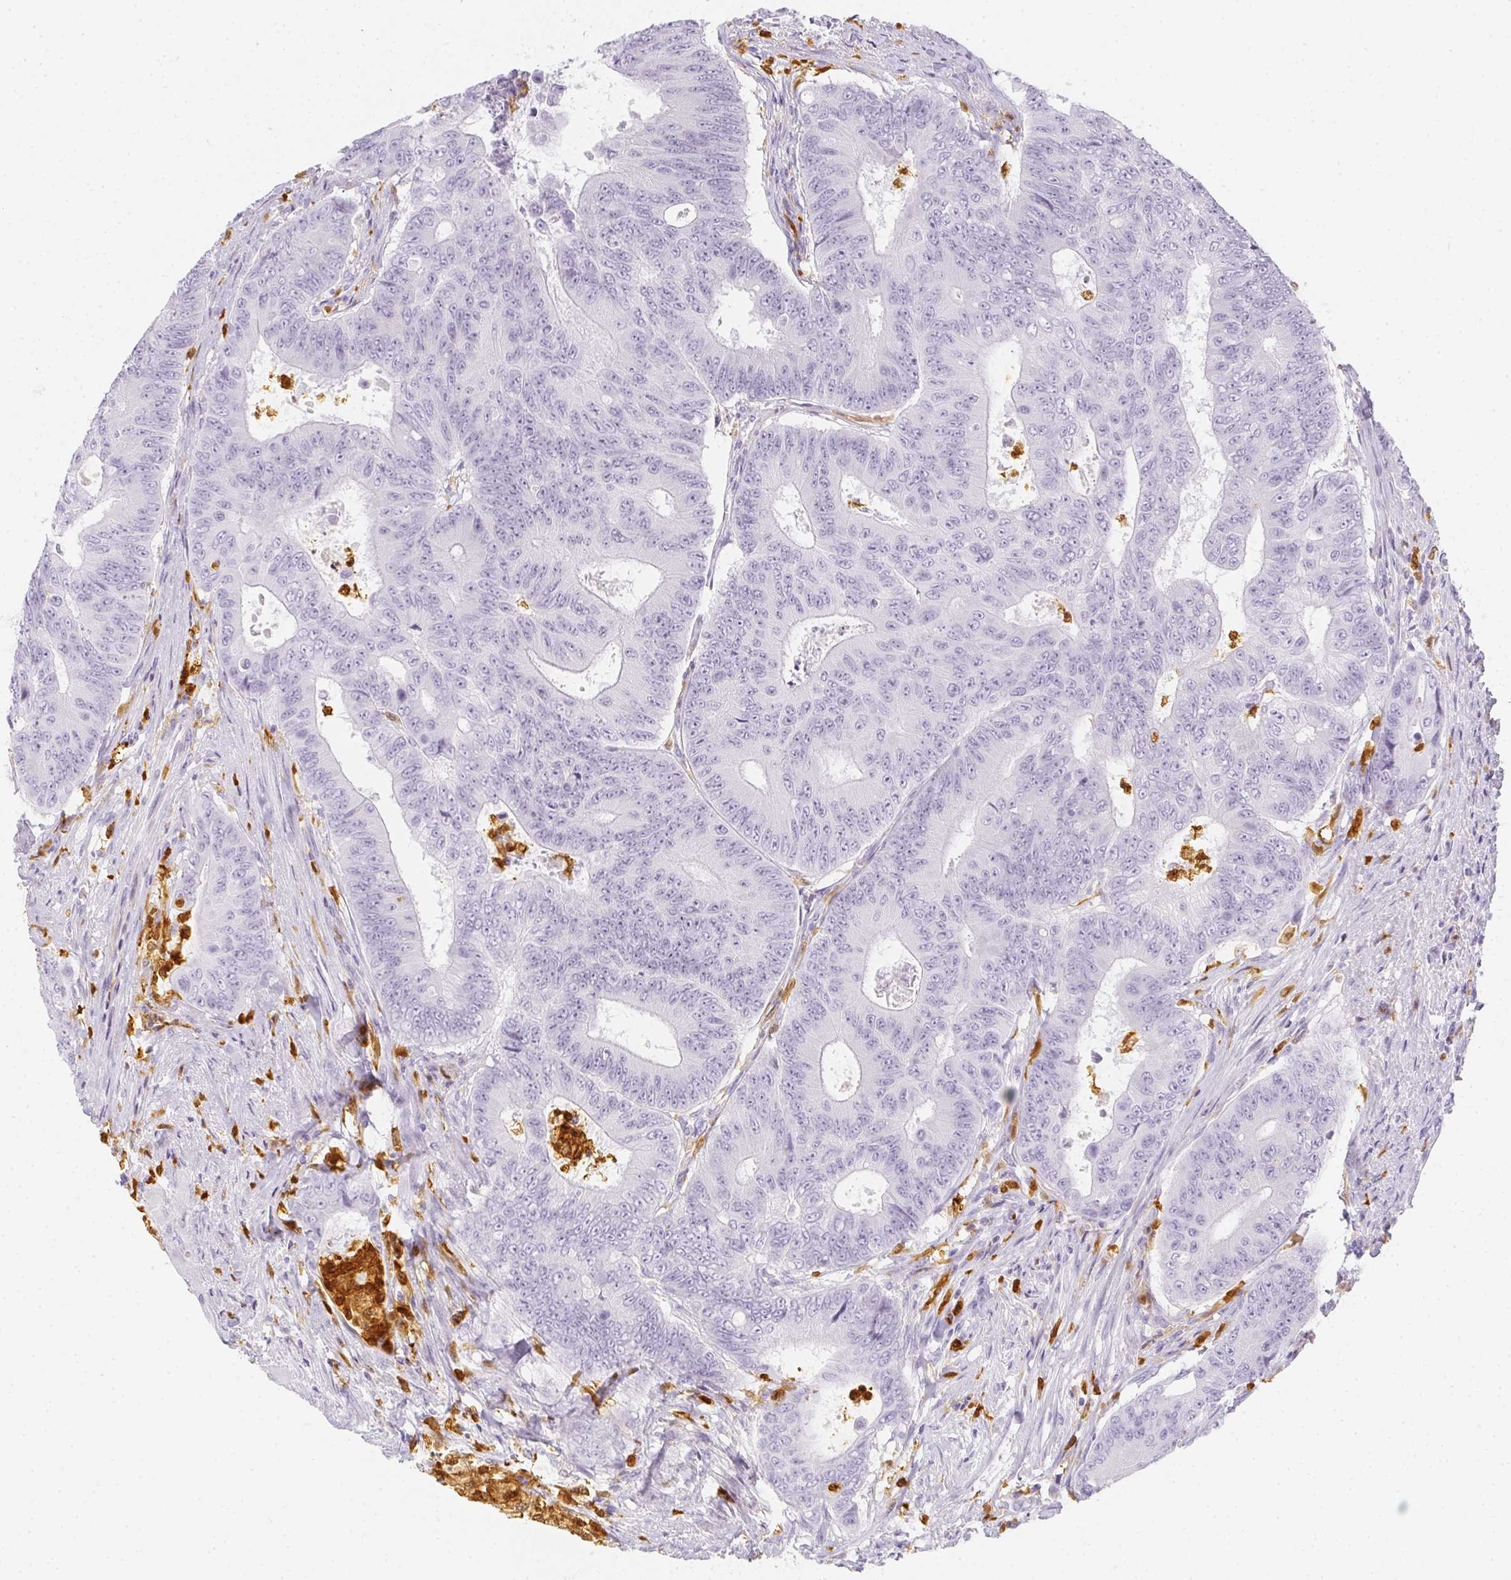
{"staining": {"intensity": "negative", "quantity": "none", "location": "none"}, "tissue": "colorectal cancer", "cell_type": "Tumor cells", "image_type": "cancer", "snomed": [{"axis": "morphology", "description": "Adenocarcinoma, NOS"}, {"axis": "topography", "description": "Colon"}], "caption": "Colorectal cancer (adenocarcinoma) was stained to show a protein in brown. There is no significant positivity in tumor cells.", "gene": "HK3", "patient": {"sex": "female", "age": 48}}